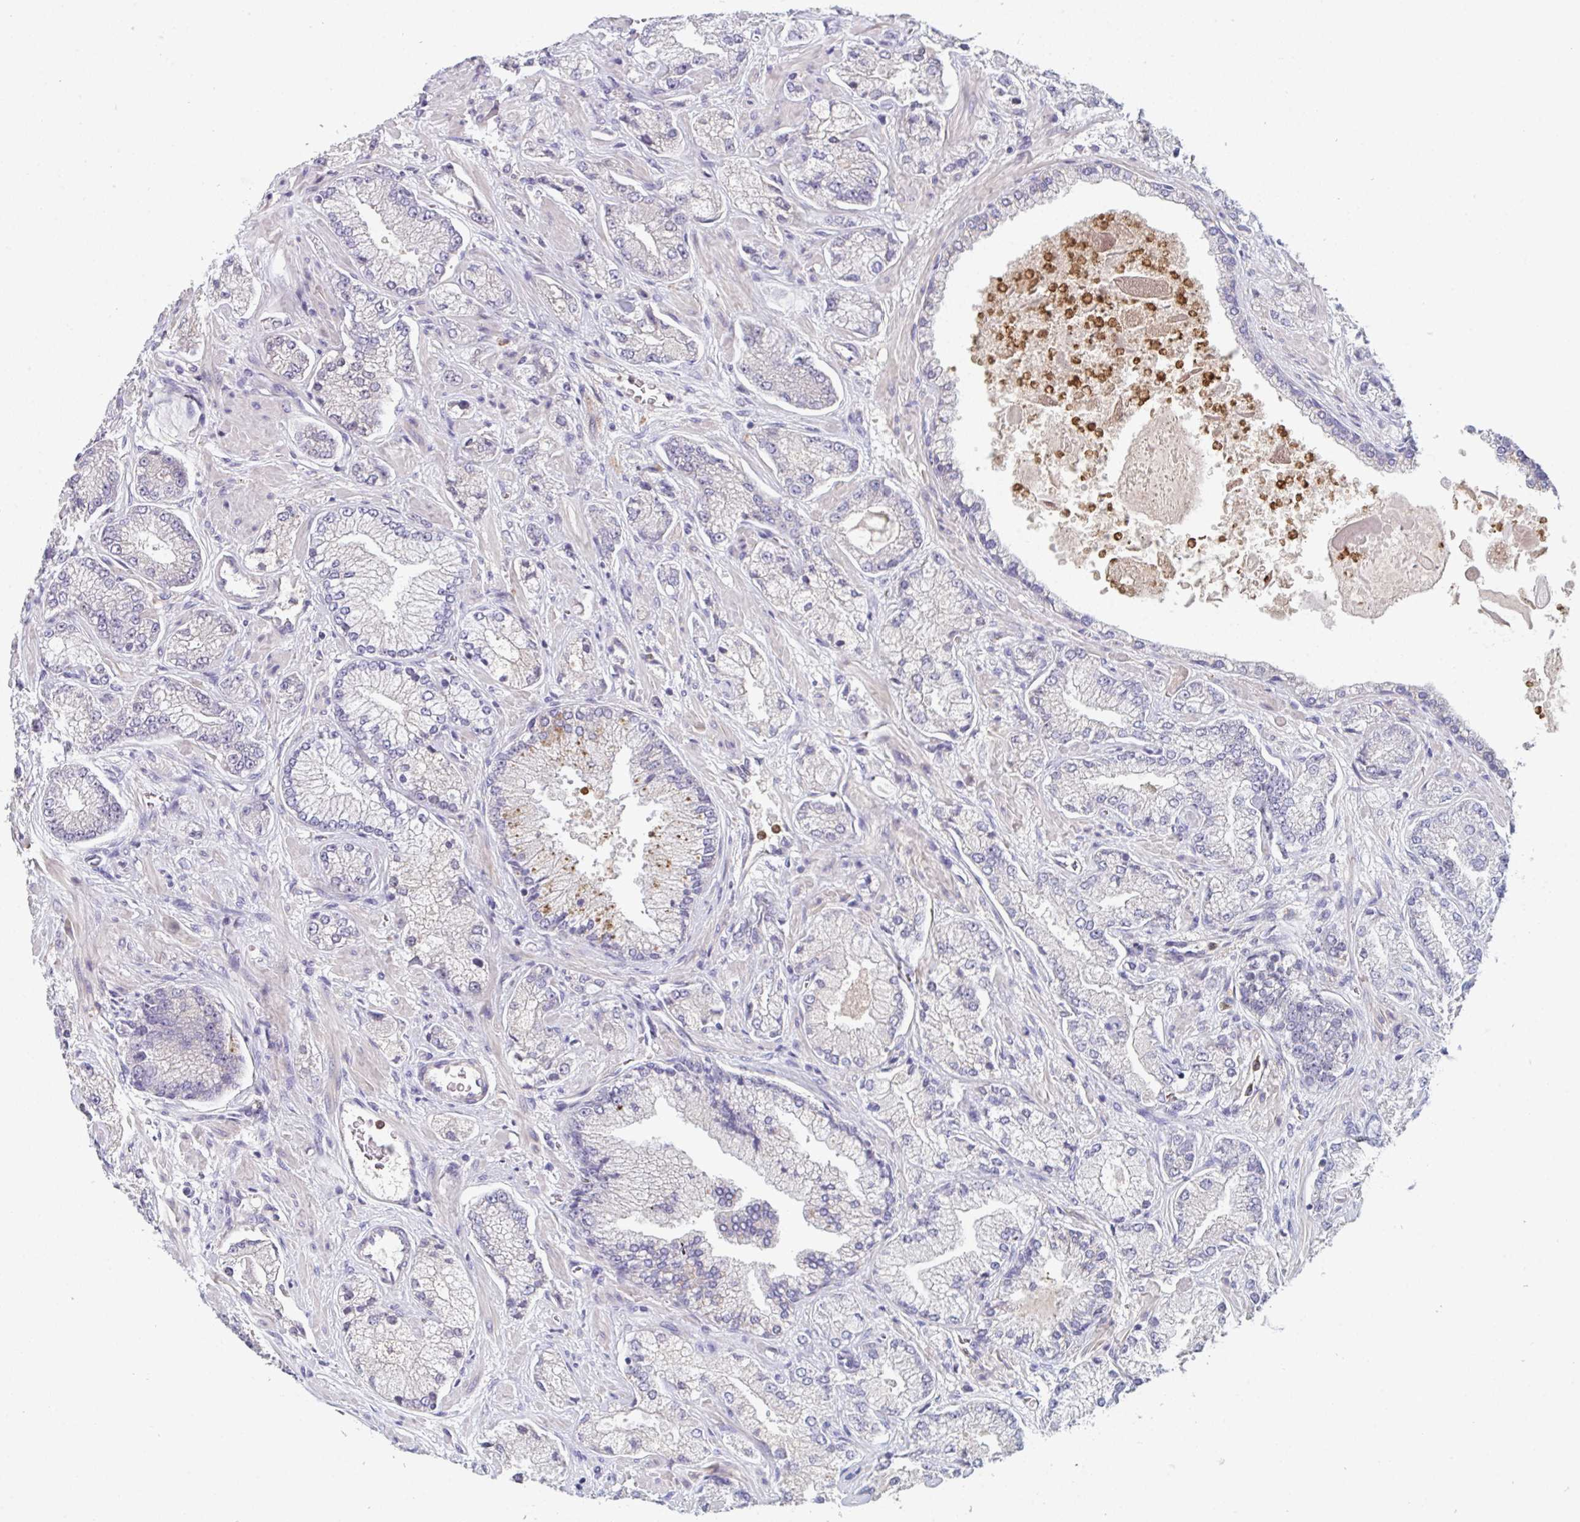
{"staining": {"intensity": "negative", "quantity": "none", "location": "none"}, "tissue": "prostate cancer", "cell_type": "Tumor cells", "image_type": "cancer", "snomed": [{"axis": "morphology", "description": "Normal tissue, NOS"}, {"axis": "morphology", "description": "Adenocarcinoma, High grade"}, {"axis": "topography", "description": "Prostate"}, {"axis": "topography", "description": "Peripheral nerve tissue"}], "caption": "An image of prostate adenocarcinoma (high-grade) stained for a protein displays no brown staining in tumor cells.", "gene": "HGFAC", "patient": {"sex": "male", "age": 68}}